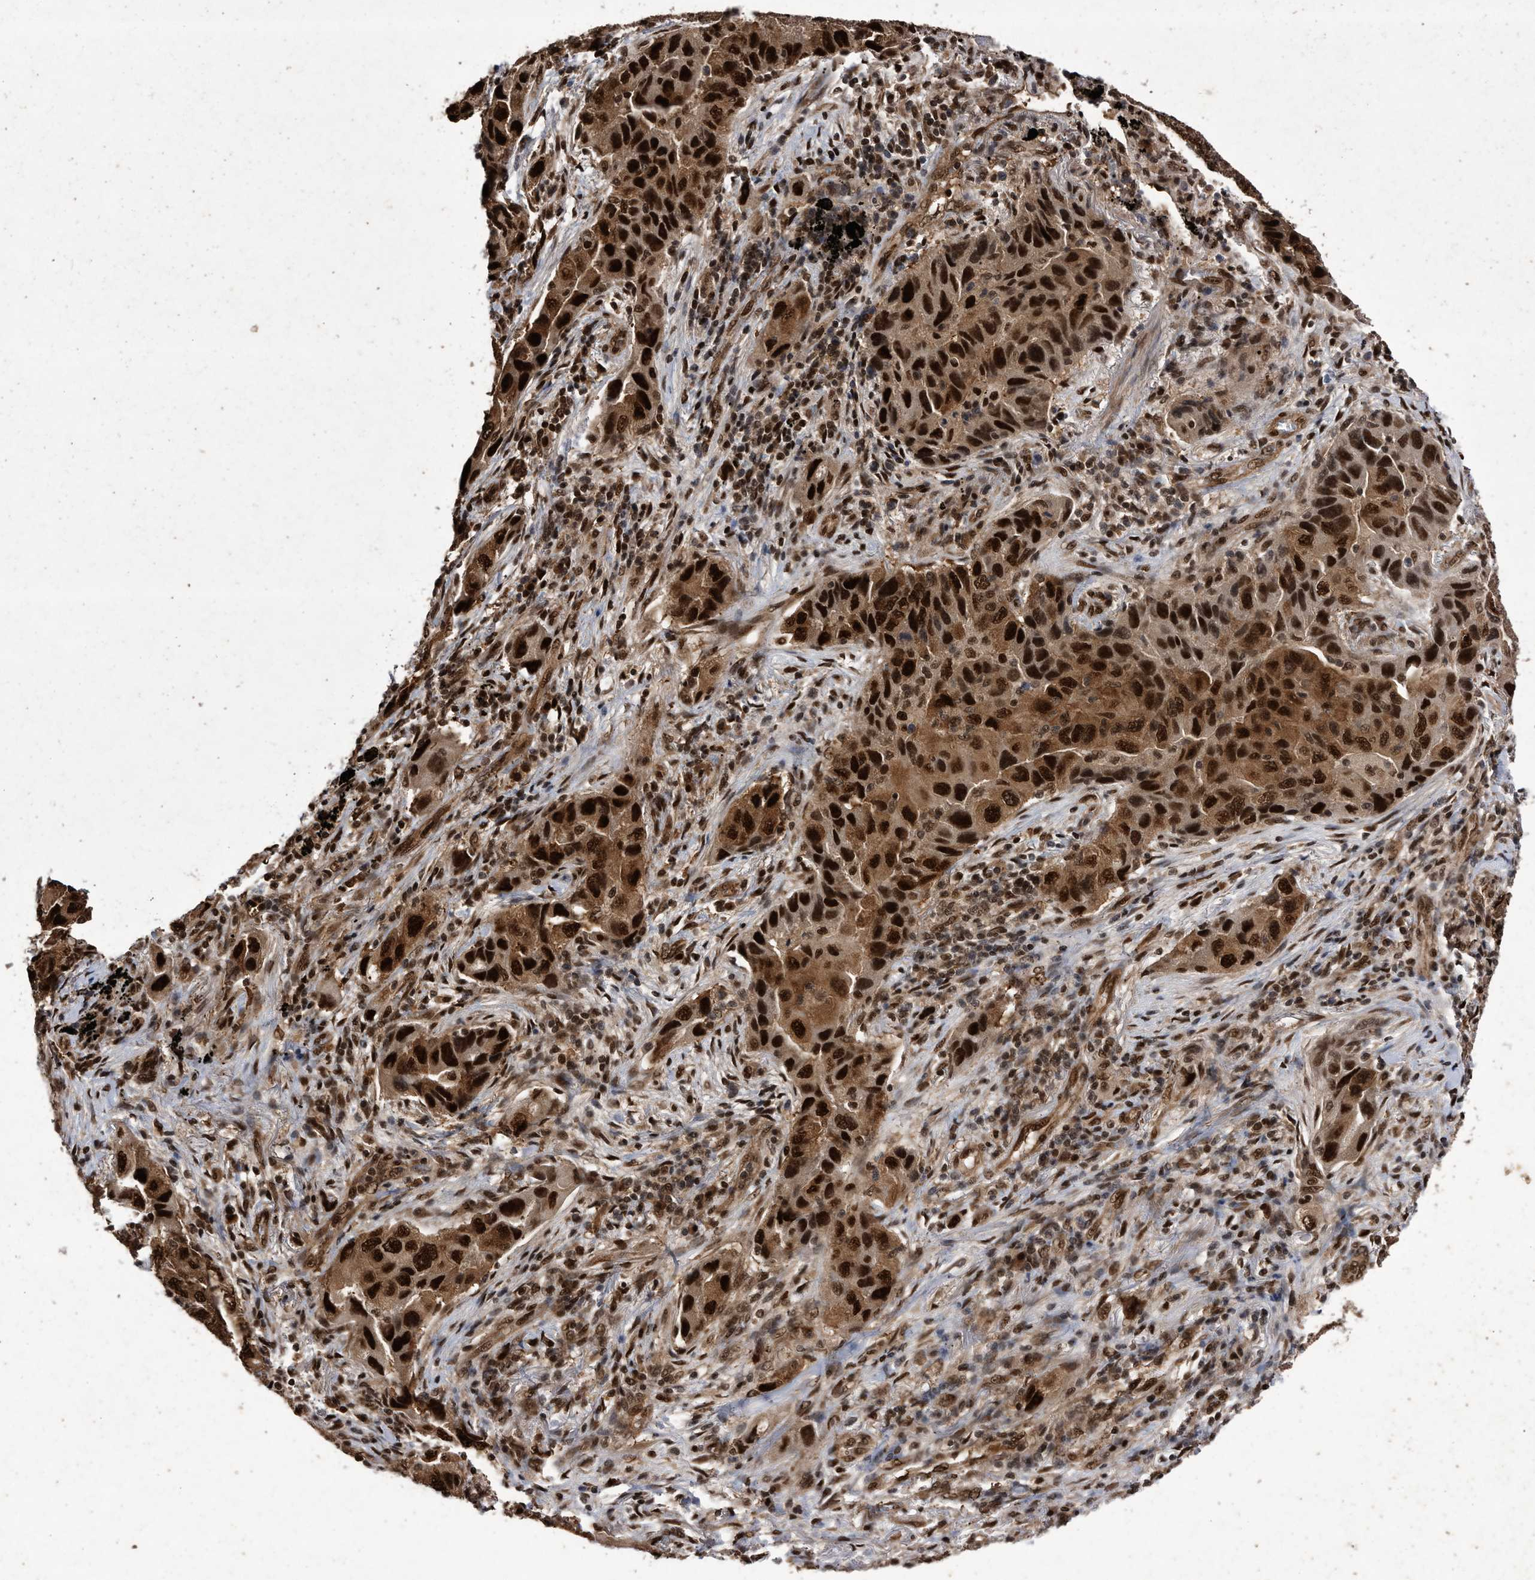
{"staining": {"intensity": "strong", "quantity": ">75%", "location": "cytoplasmic/membranous,nuclear"}, "tissue": "lung cancer", "cell_type": "Tumor cells", "image_type": "cancer", "snomed": [{"axis": "morphology", "description": "Adenocarcinoma, NOS"}, {"axis": "topography", "description": "Lung"}], "caption": "Lung cancer (adenocarcinoma) was stained to show a protein in brown. There is high levels of strong cytoplasmic/membranous and nuclear staining in about >75% of tumor cells.", "gene": "RAD23B", "patient": {"sex": "female", "age": 65}}